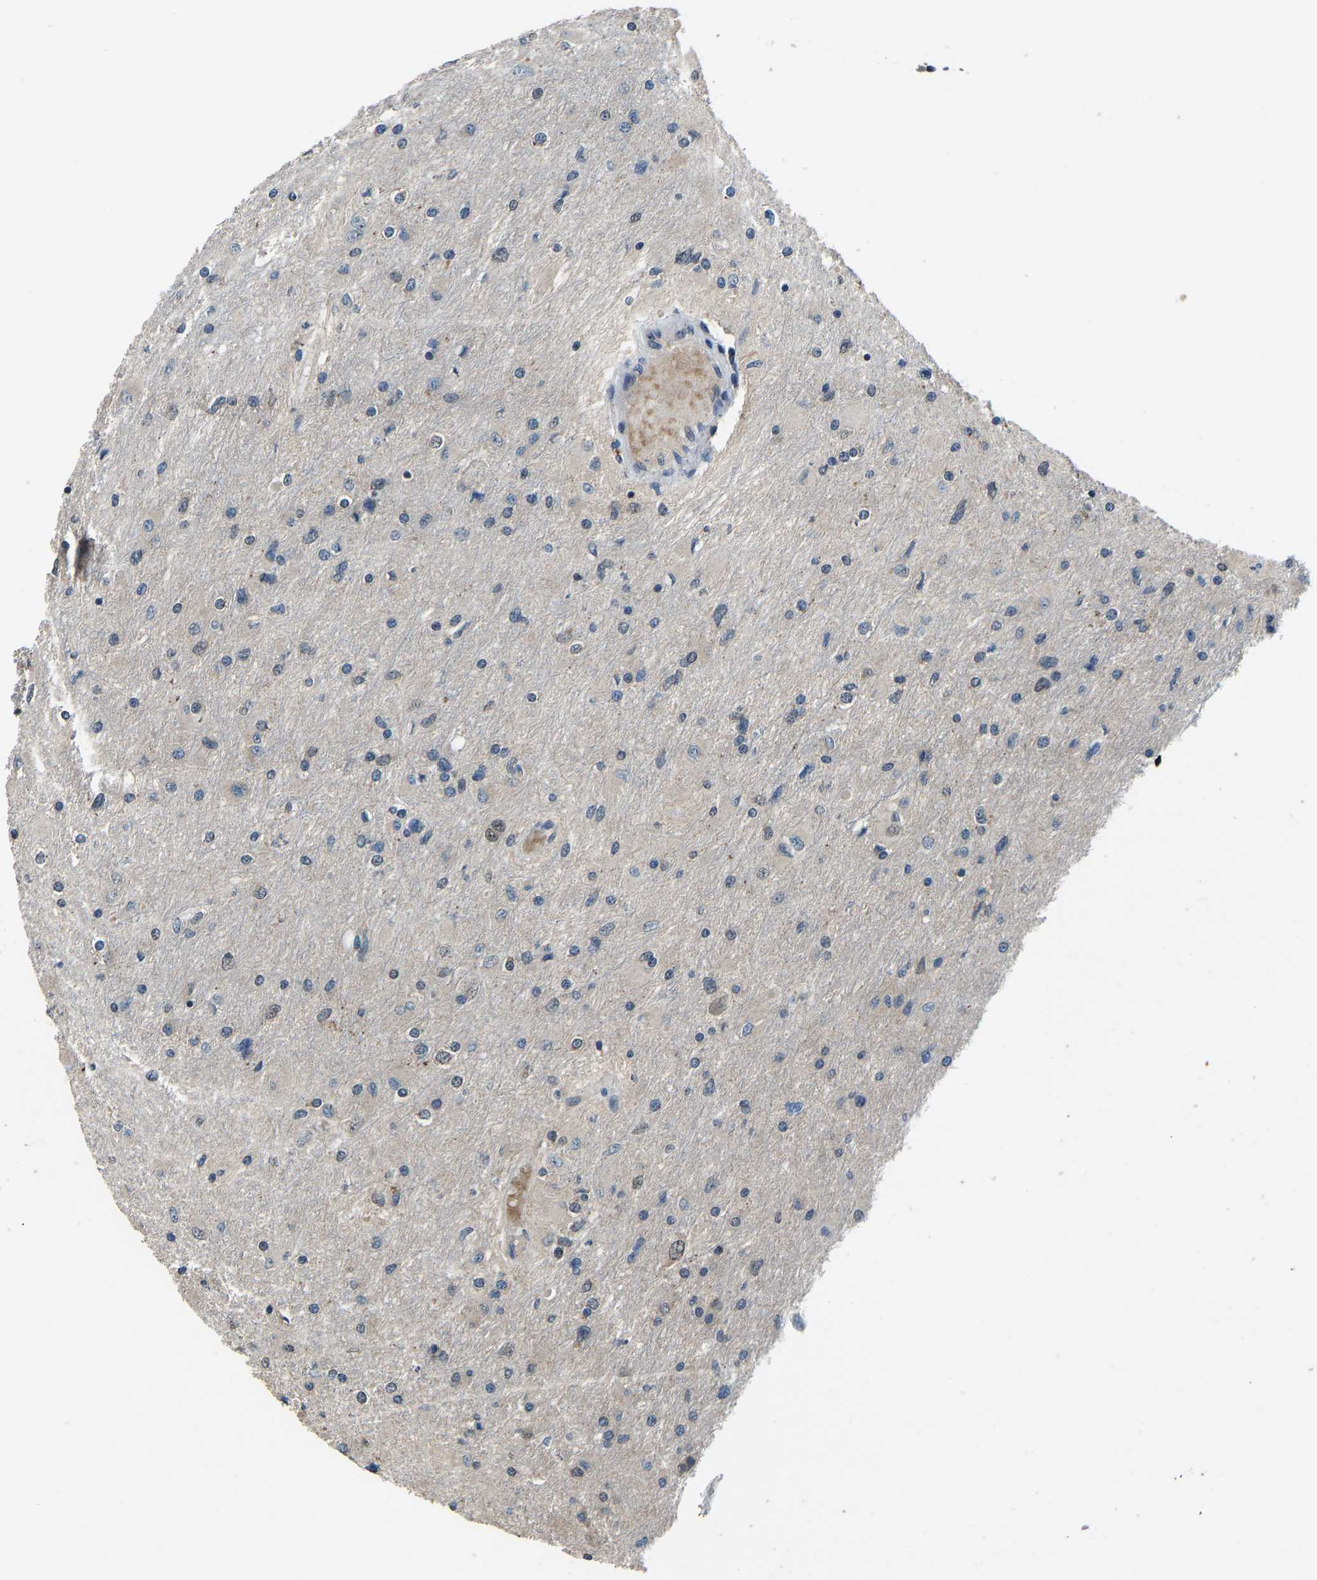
{"staining": {"intensity": "negative", "quantity": "none", "location": "none"}, "tissue": "glioma", "cell_type": "Tumor cells", "image_type": "cancer", "snomed": [{"axis": "morphology", "description": "Glioma, malignant, High grade"}, {"axis": "topography", "description": "Cerebral cortex"}], "caption": "Immunohistochemistry (IHC) of human malignant glioma (high-grade) reveals no positivity in tumor cells. (Stains: DAB (3,3'-diaminobenzidine) immunohistochemistry with hematoxylin counter stain, Microscopy: brightfield microscopy at high magnification).", "gene": "TOX4", "patient": {"sex": "female", "age": 36}}